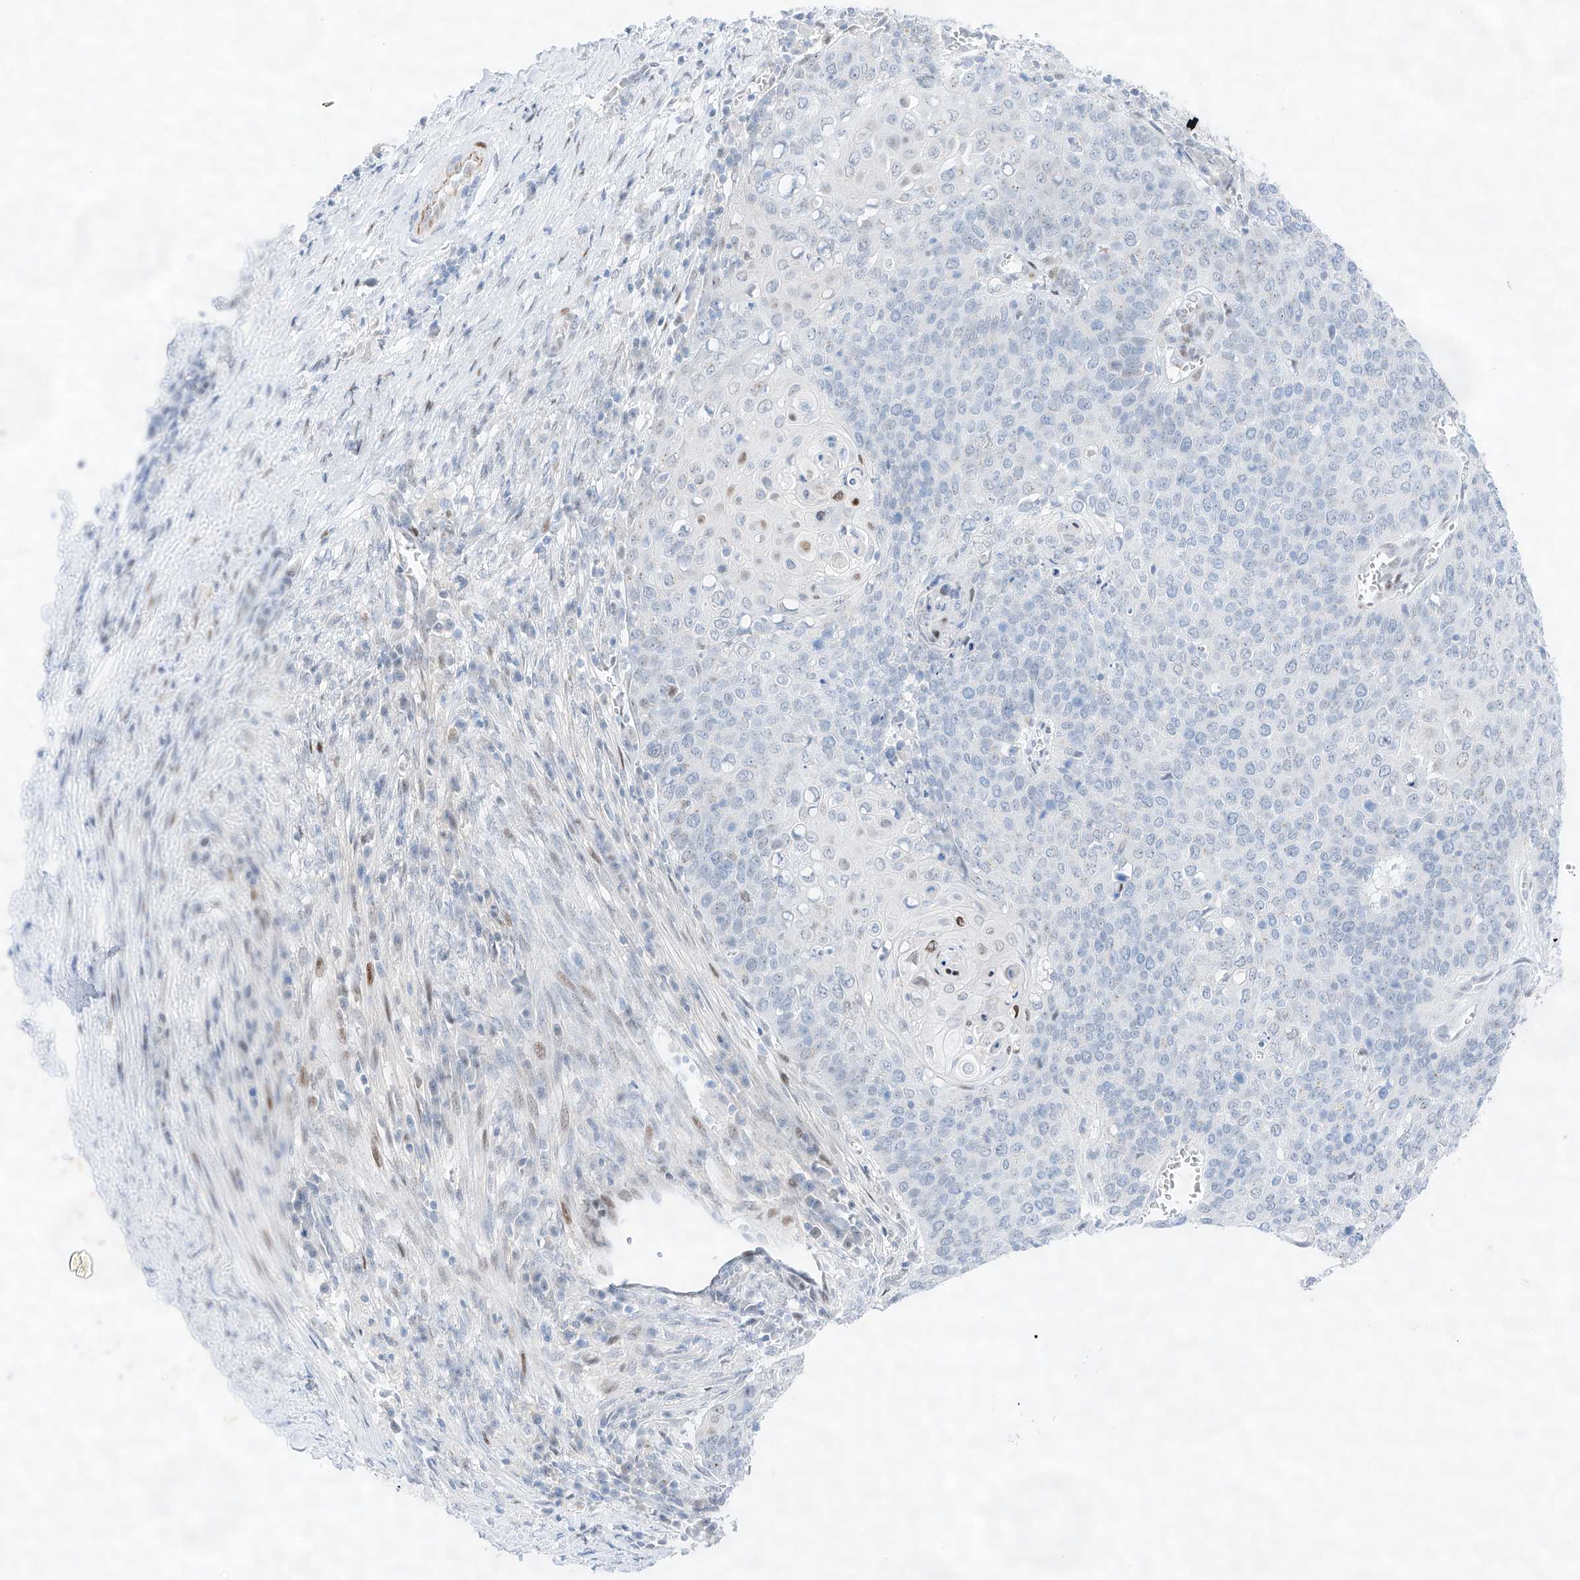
{"staining": {"intensity": "negative", "quantity": "none", "location": "none"}, "tissue": "cervical cancer", "cell_type": "Tumor cells", "image_type": "cancer", "snomed": [{"axis": "morphology", "description": "Squamous cell carcinoma, NOS"}, {"axis": "topography", "description": "Cervix"}], "caption": "An image of cervical cancer (squamous cell carcinoma) stained for a protein reveals no brown staining in tumor cells.", "gene": "NT5C3B", "patient": {"sex": "female", "age": 39}}